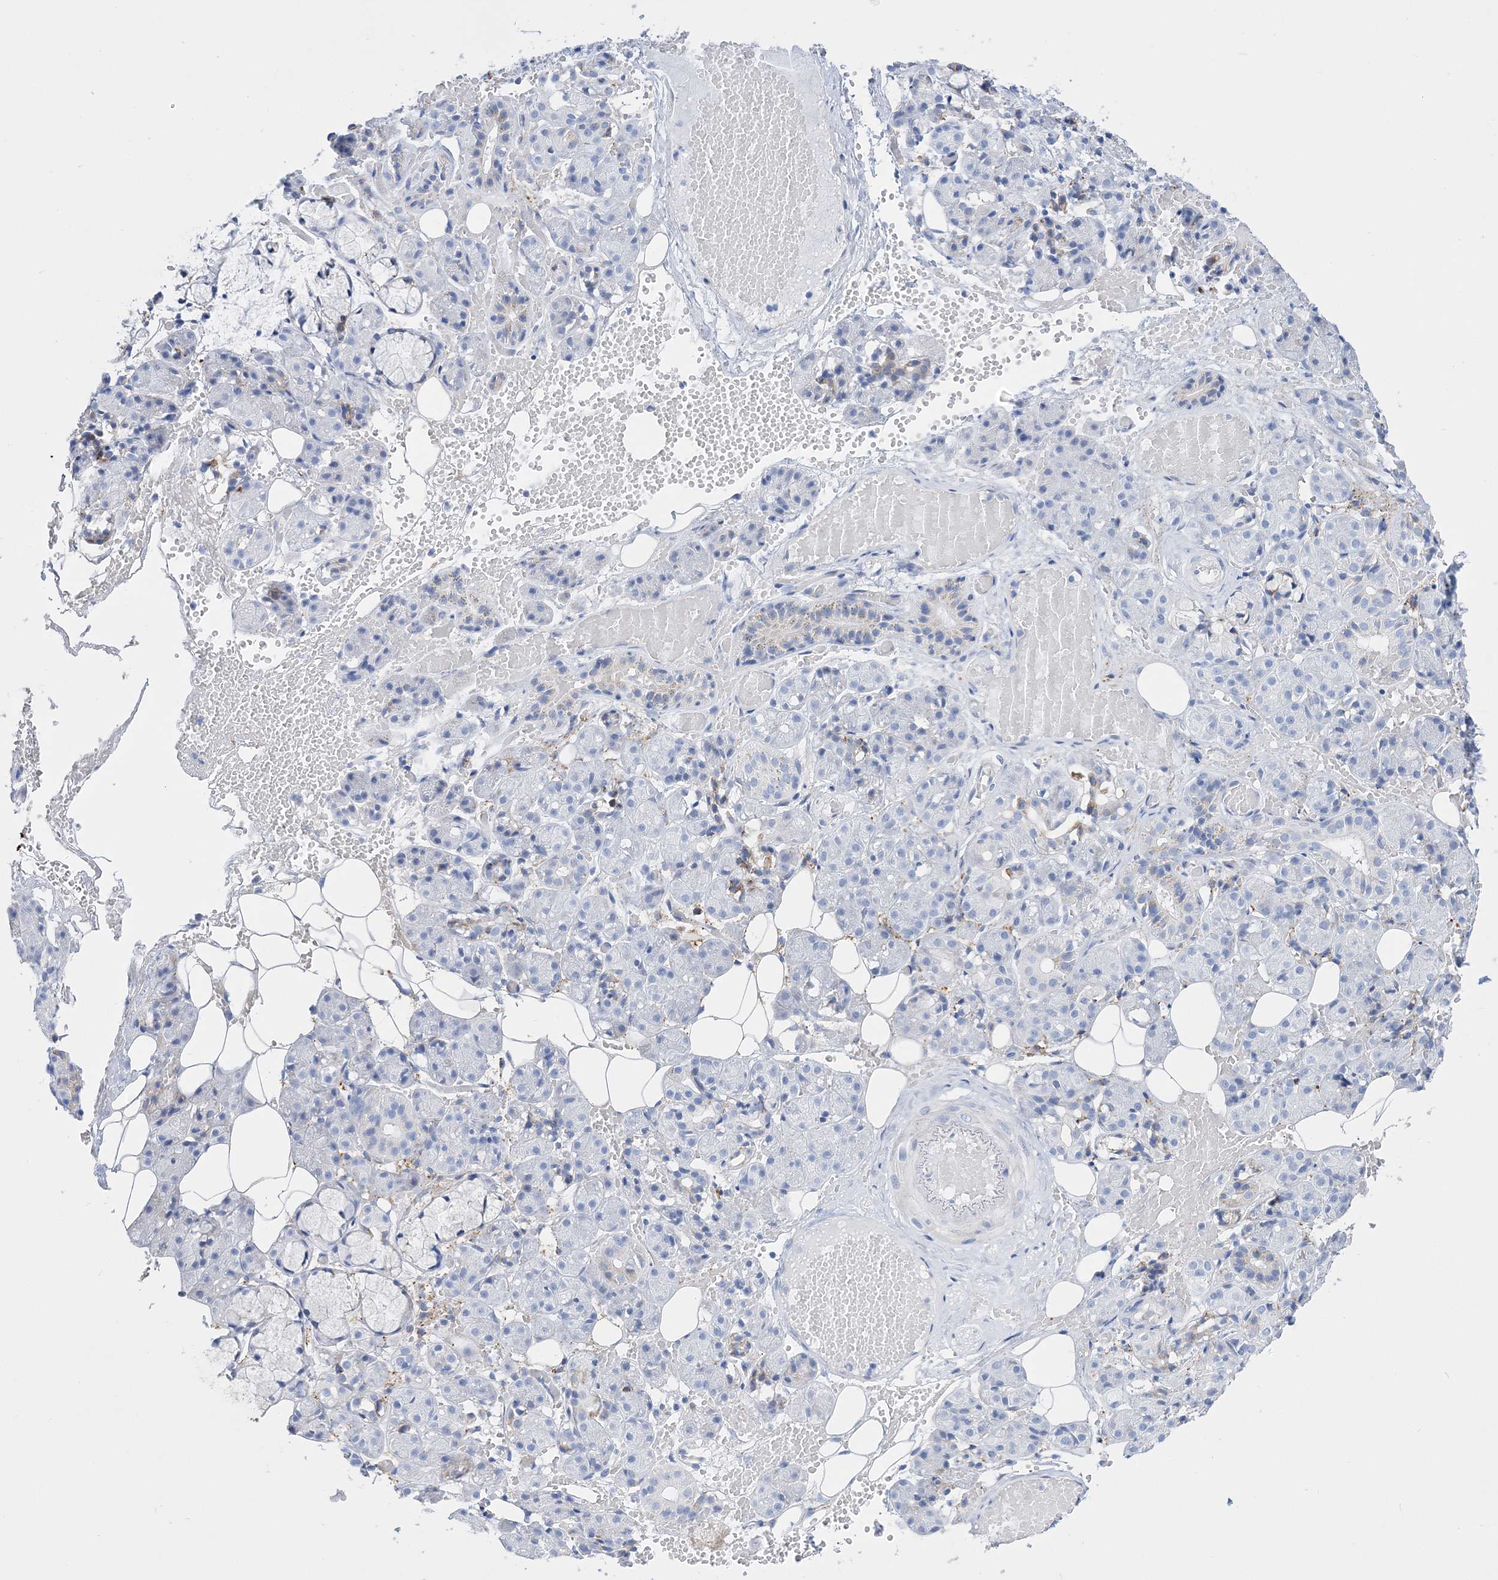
{"staining": {"intensity": "negative", "quantity": "none", "location": "none"}, "tissue": "salivary gland", "cell_type": "Glandular cells", "image_type": "normal", "snomed": [{"axis": "morphology", "description": "Normal tissue, NOS"}, {"axis": "topography", "description": "Salivary gland"}], "caption": "Immunohistochemistry (IHC) of benign human salivary gland exhibits no staining in glandular cells.", "gene": "TSPYL6", "patient": {"sex": "male", "age": 63}}